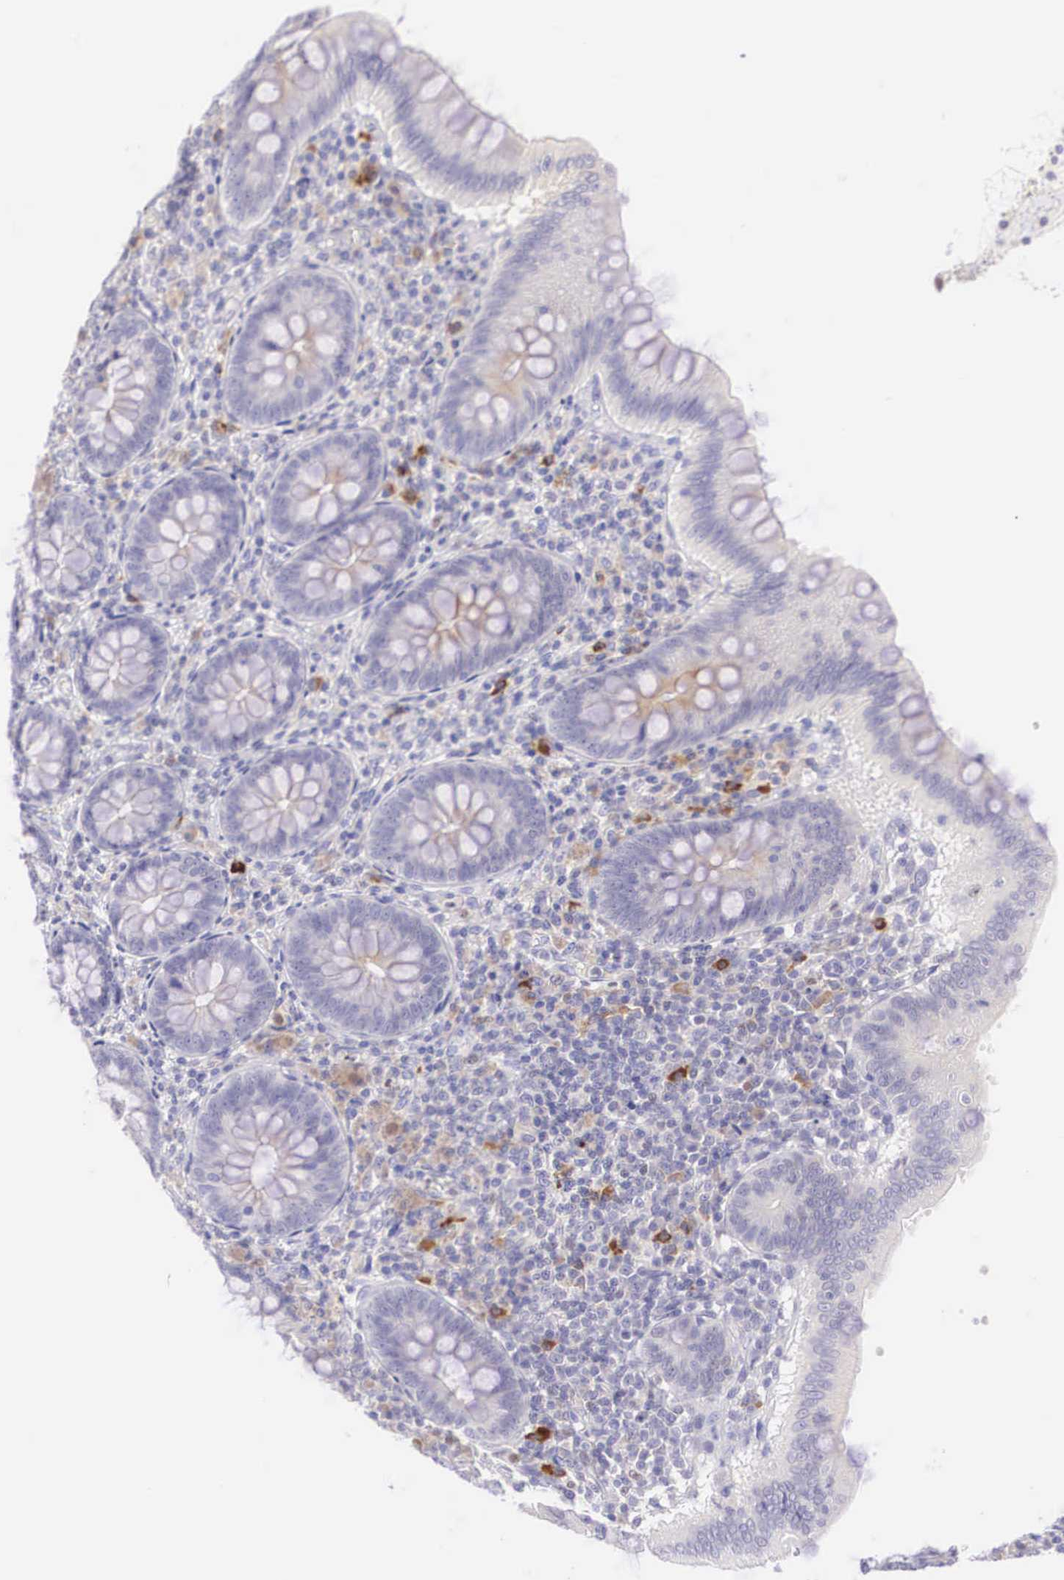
{"staining": {"intensity": "negative", "quantity": "none", "location": "none"}, "tissue": "appendix", "cell_type": "Glandular cells", "image_type": "normal", "snomed": [{"axis": "morphology", "description": "Normal tissue, NOS"}, {"axis": "topography", "description": "Appendix"}], "caption": "IHC photomicrograph of benign appendix: human appendix stained with DAB (3,3'-diaminobenzidine) displays no significant protein expression in glandular cells. (DAB IHC with hematoxylin counter stain).", "gene": "BCL6", "patient": {"sex": "female", "age": 34}}